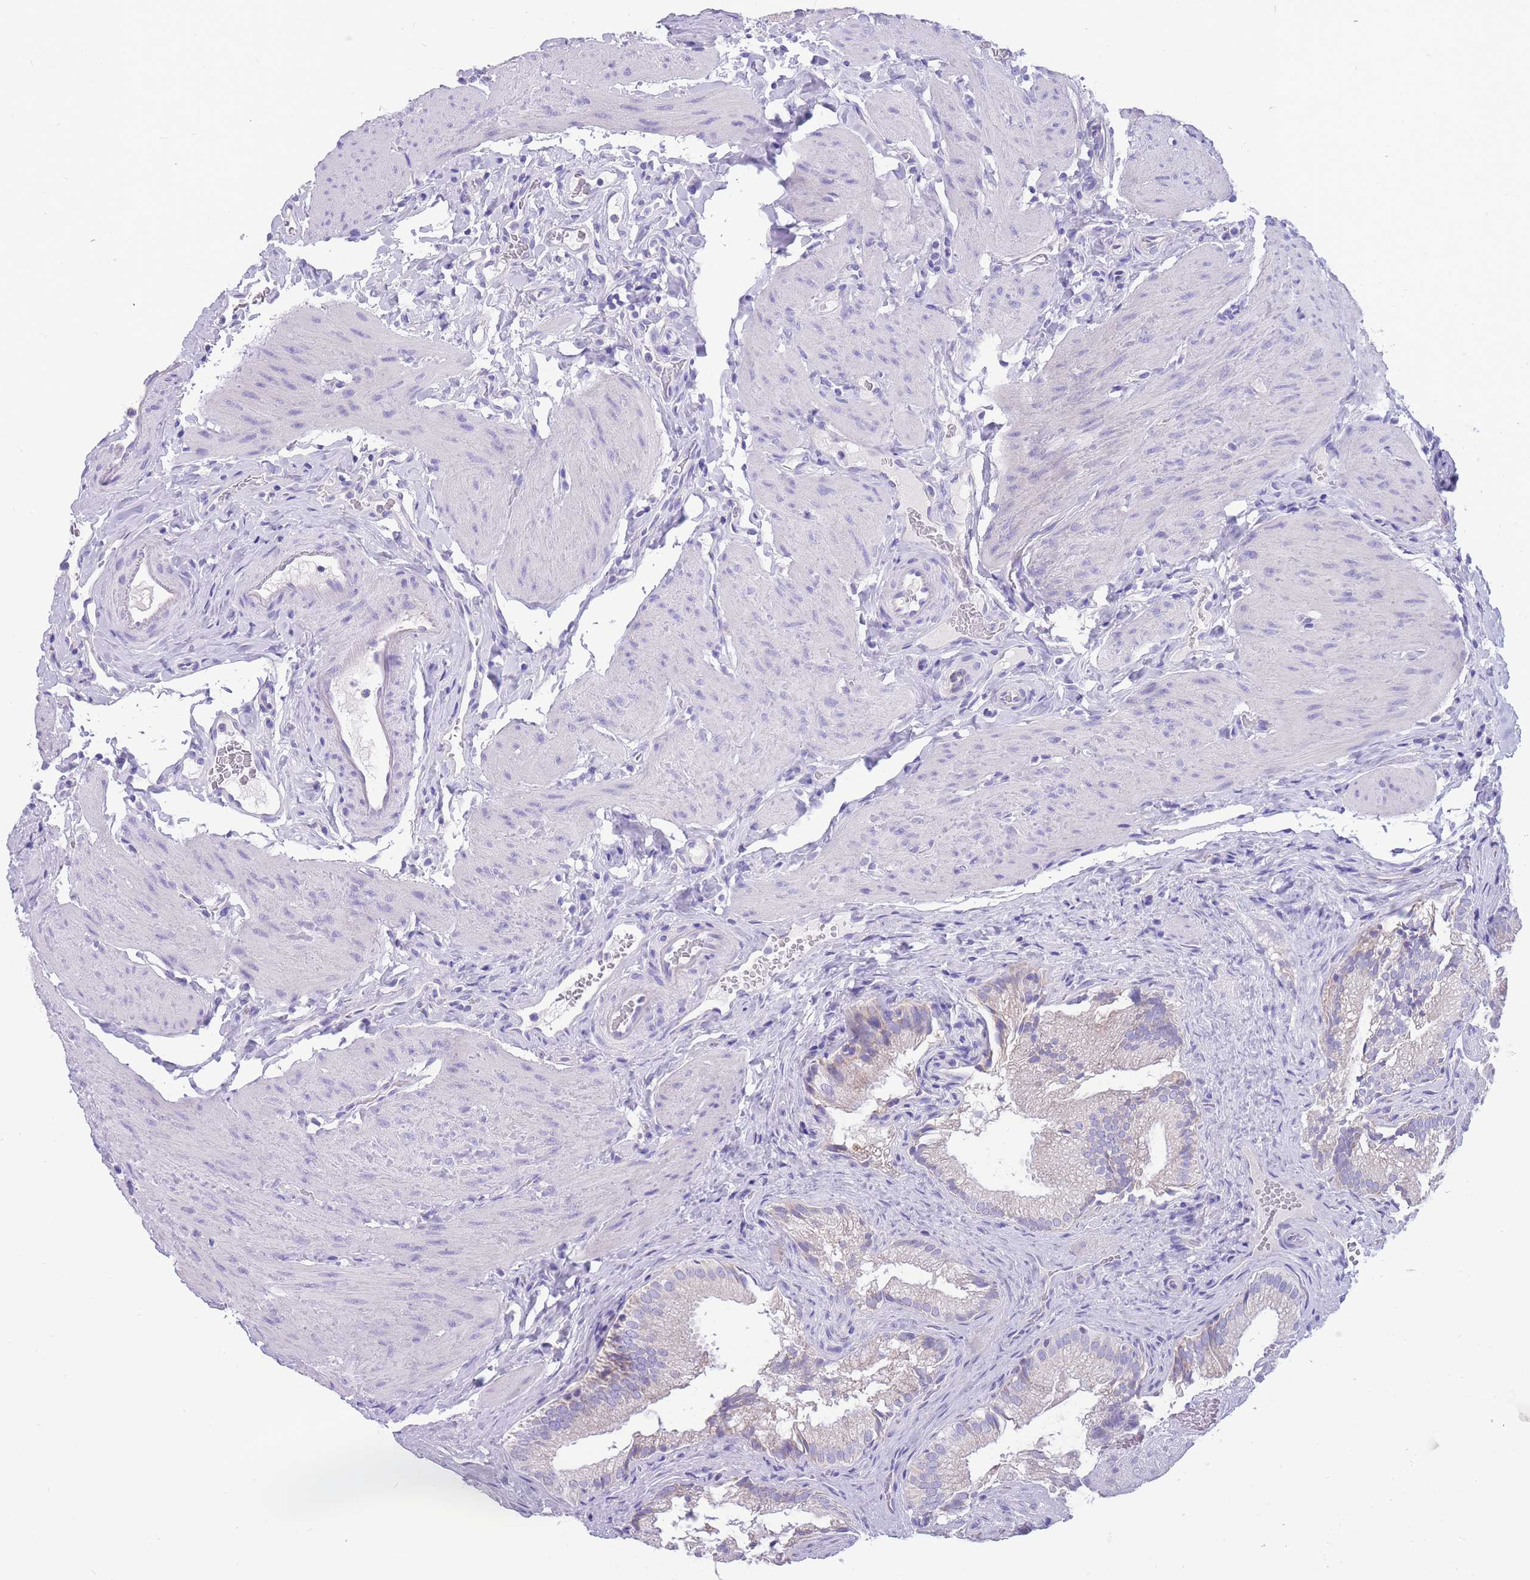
{"staining": {"intensity": "negative", "quantity": "none", "location": "none"}, "tissue": "gallbladder", "cell_type": "Glandular cells", "image_type": "normal", "snomed": [{"axis": "morphology", "description": "Normal tissue, NOS"}, {"axis": "topography", "description": "Gallbladder"}], "caption": "A high-resolution micrograph shows immunohistochemistry (IHC) staining of normal gallbladder, which exhibits no significant expression in glandular cells.", "gene": "INTS2", "patient": {"sex": "female", "age": 30}}